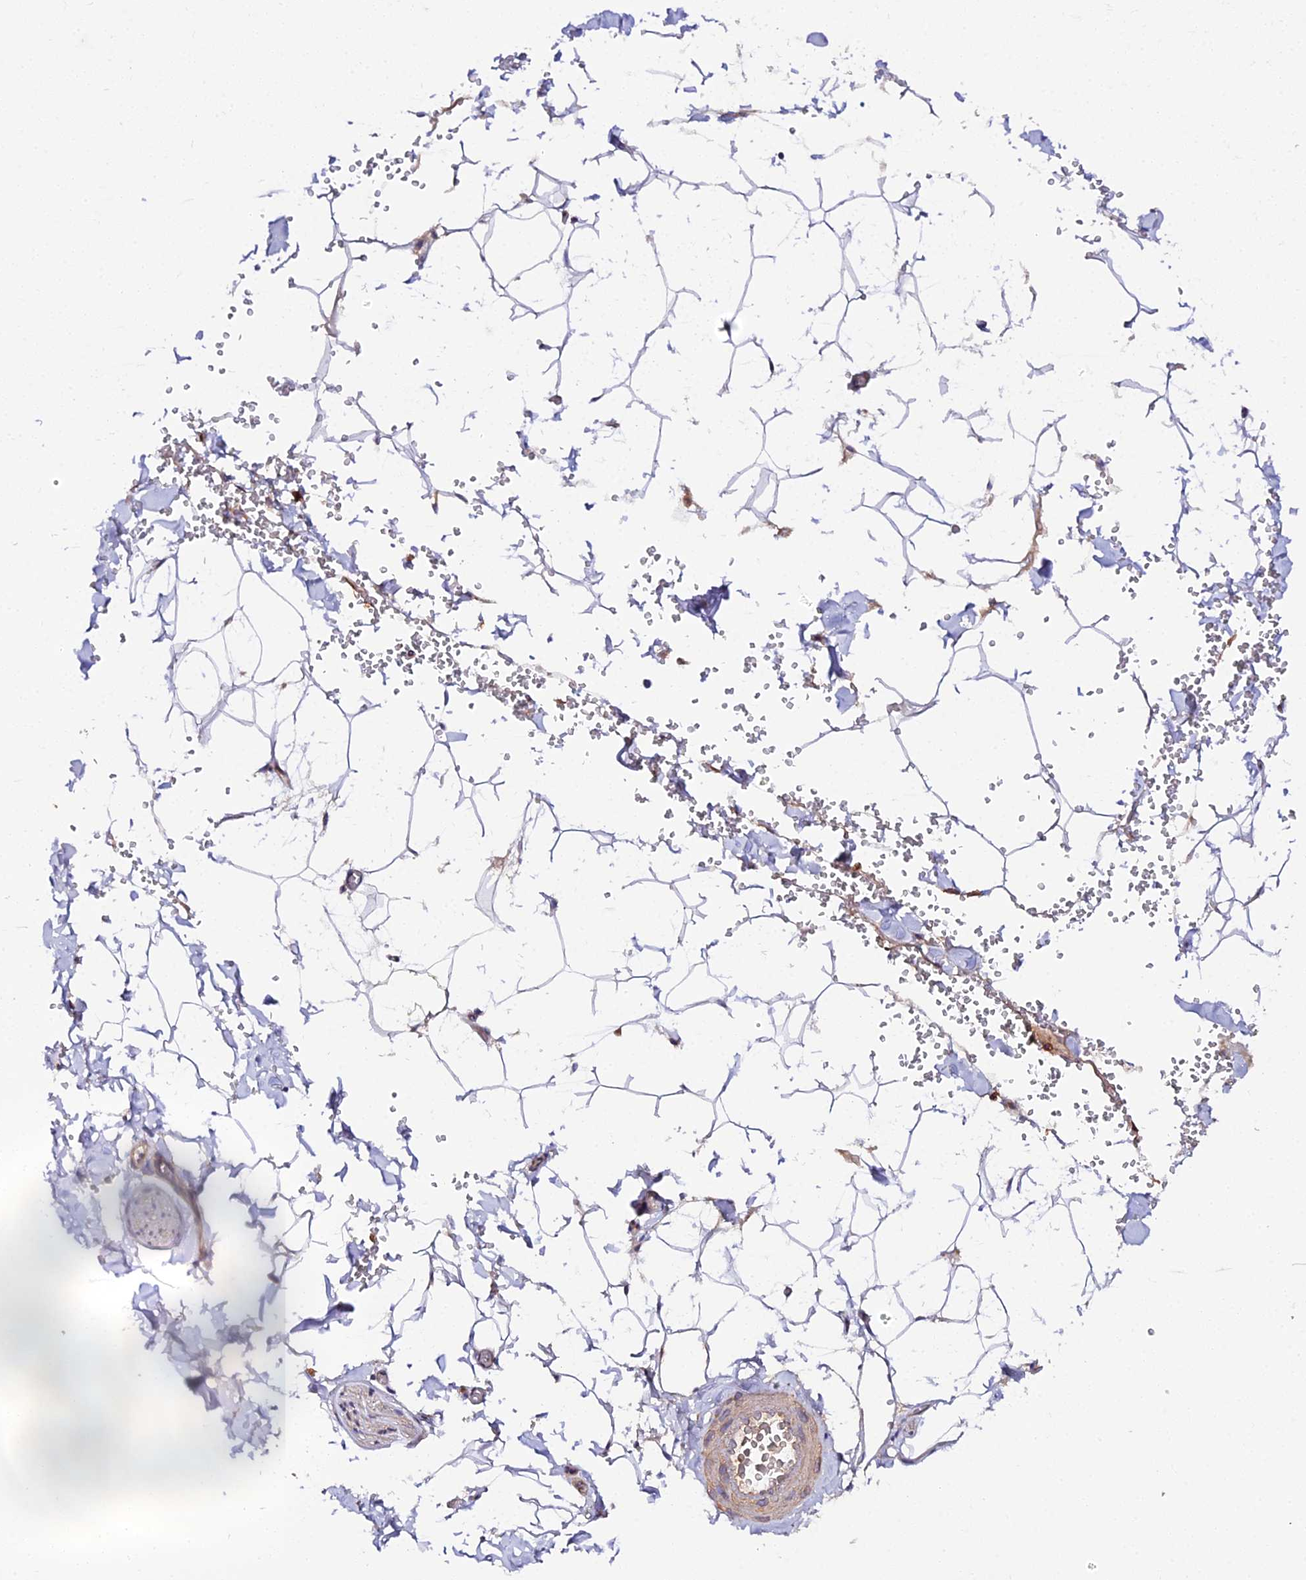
{"staining": {"intensity": "moderate", "quantity": "<25%", "location": "cytoplasmic/membranous"}, "tissue": "adipose tissue", "cell_type": "Adipocytes", "image_type": "normal", "snomed": [{"axis": "morphology", "description": "Normal tissue, NOS"}, {"axis": "topography", "description": "Gallbladder"}, {"axis": "topography", "description": "Peripheral nerve tissue"}], "caption": "Adipose tissue stained with DAB (3,3'-diaminobenzidine) IHC demonstrates low levels of moderate cytoplasmic/membranous positivity in about <25% of adipocytes.", "gene": "TRIM26", "patient": {"sex": "male", "age": 38}}